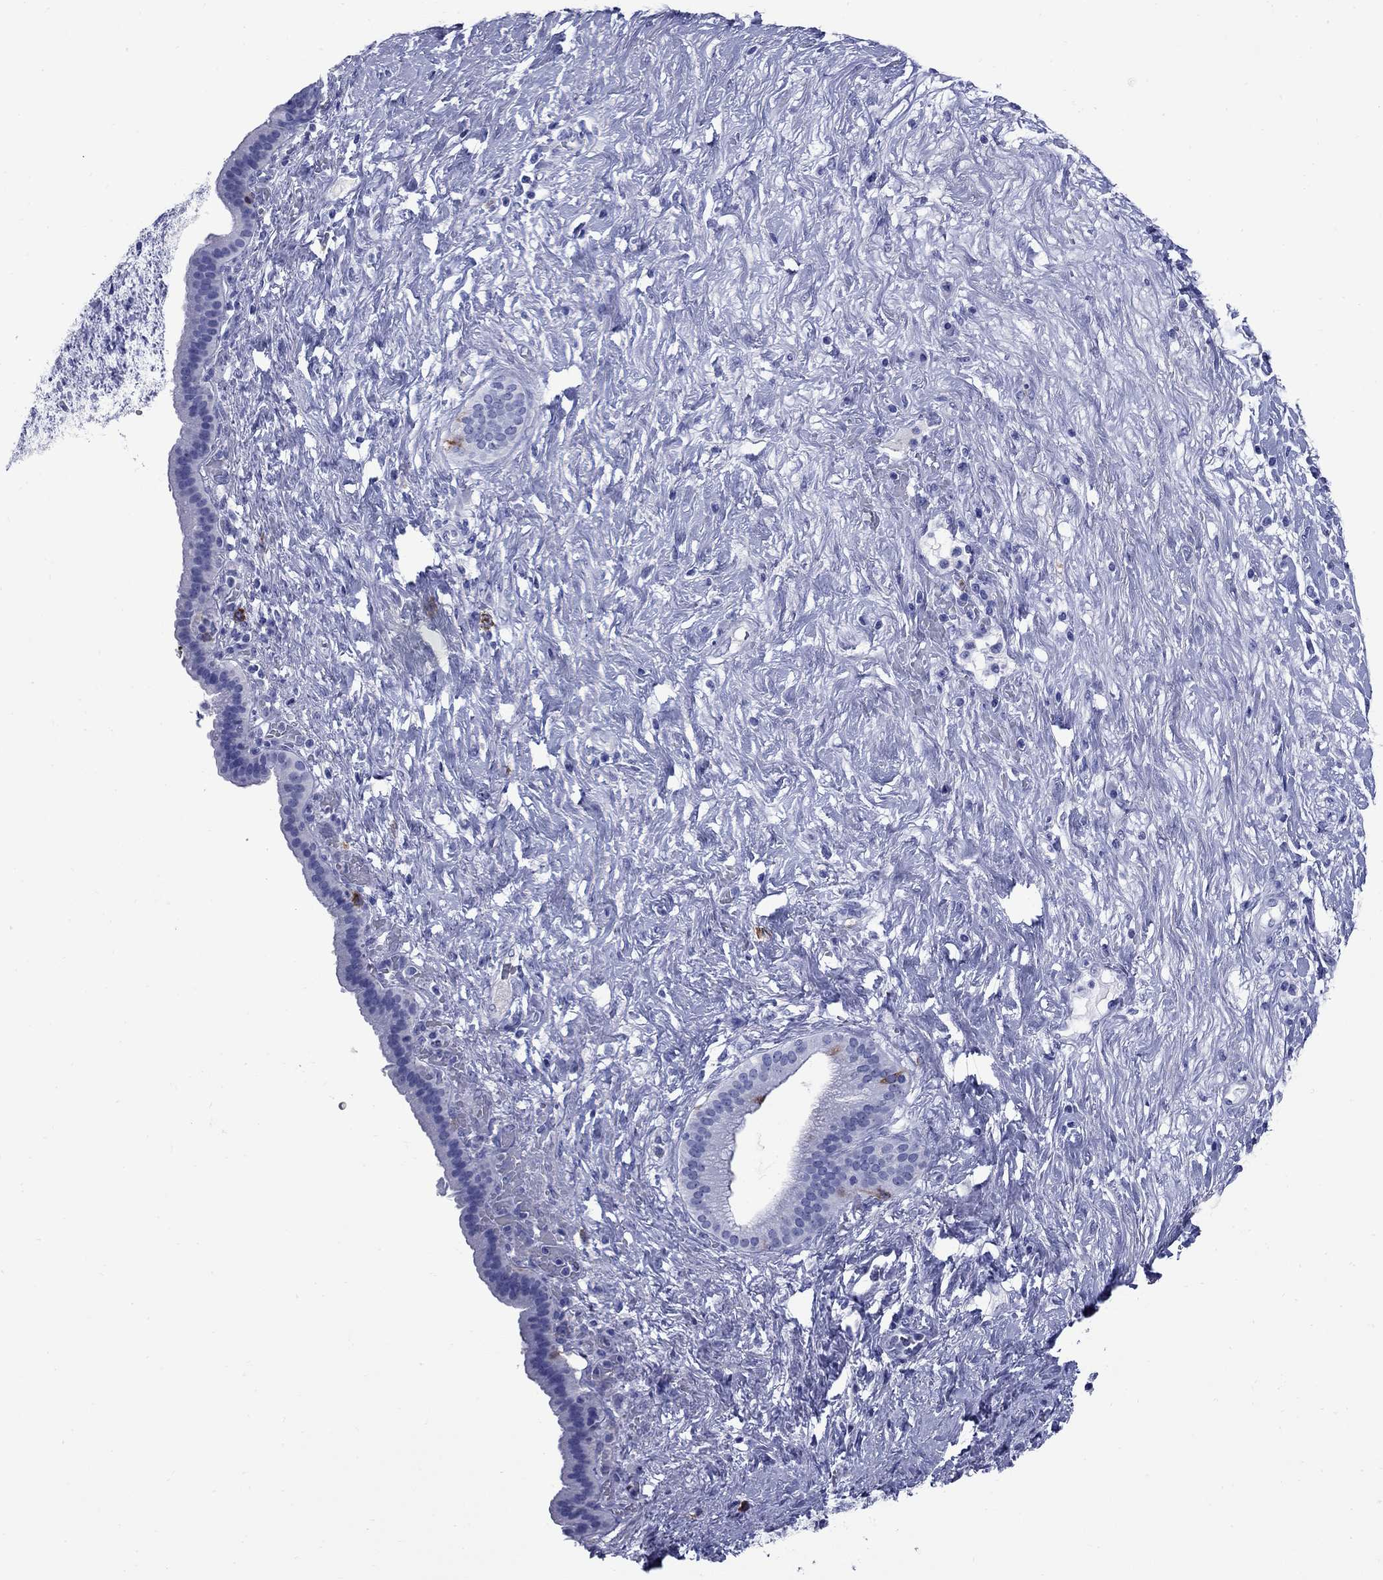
{"staining": {"intensity": "negative", "quantity": "none", "location": "none"}, "tissue": "pancreatic cancer", "cell_type": "Tumor cells", "image_type": "cancer", "snomed": [{"axis": "morphology", "description": "Adenocarcinoma, NOS"}, {"axis": "topography", "description": "Pancreas"}], "caption": "A histopathology image of human pancreatic adenocarcinoma is negative for staining in tumor cells.", "gene": "TACC3", "patient": {"sex": "male", "age": 44}}